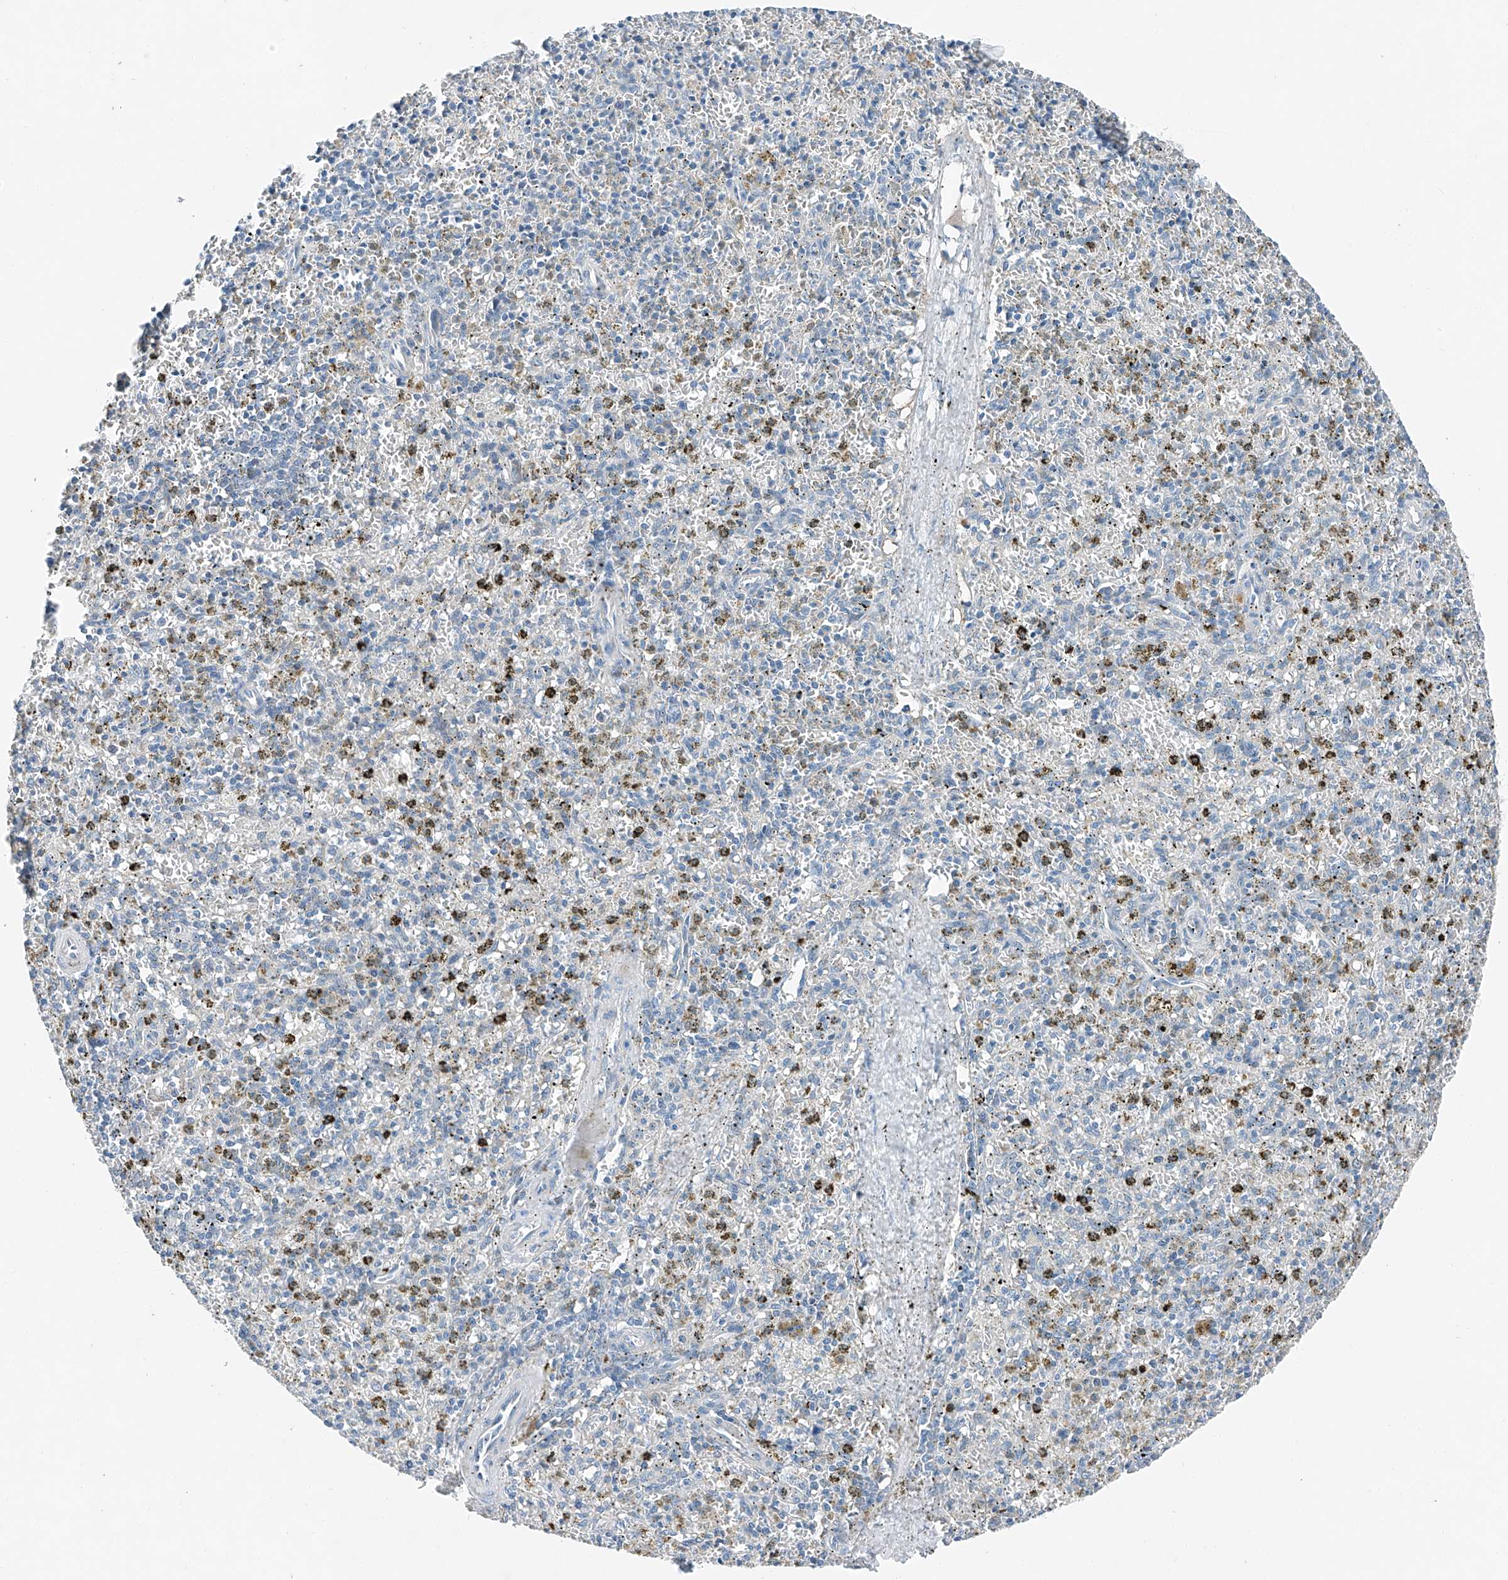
{"staining": {"intensity": "negative", "quantity": "none", "location": "none"}, "tissue": "spleen", "cell_type": "Cells in red pulp", "image_type": "normal", "snomed": [{"axis": "morphology", "description": "Normal tissue, NOS"}, {"axis": "topography", "description": "Spleen"}], "caption": "An IHC histopathology image of normal spleen is shown. There is no staining in cells in red pulp of spleen. The staining was performed using DAB (3,3'-diaminobenzidine) to visualize the protein expression in brown, while the nuclei were stained in blue with hematoxylin (Magnification: 20x).", "gene": "MDGA1", "patient": {"sex": "male", "age": 72}}